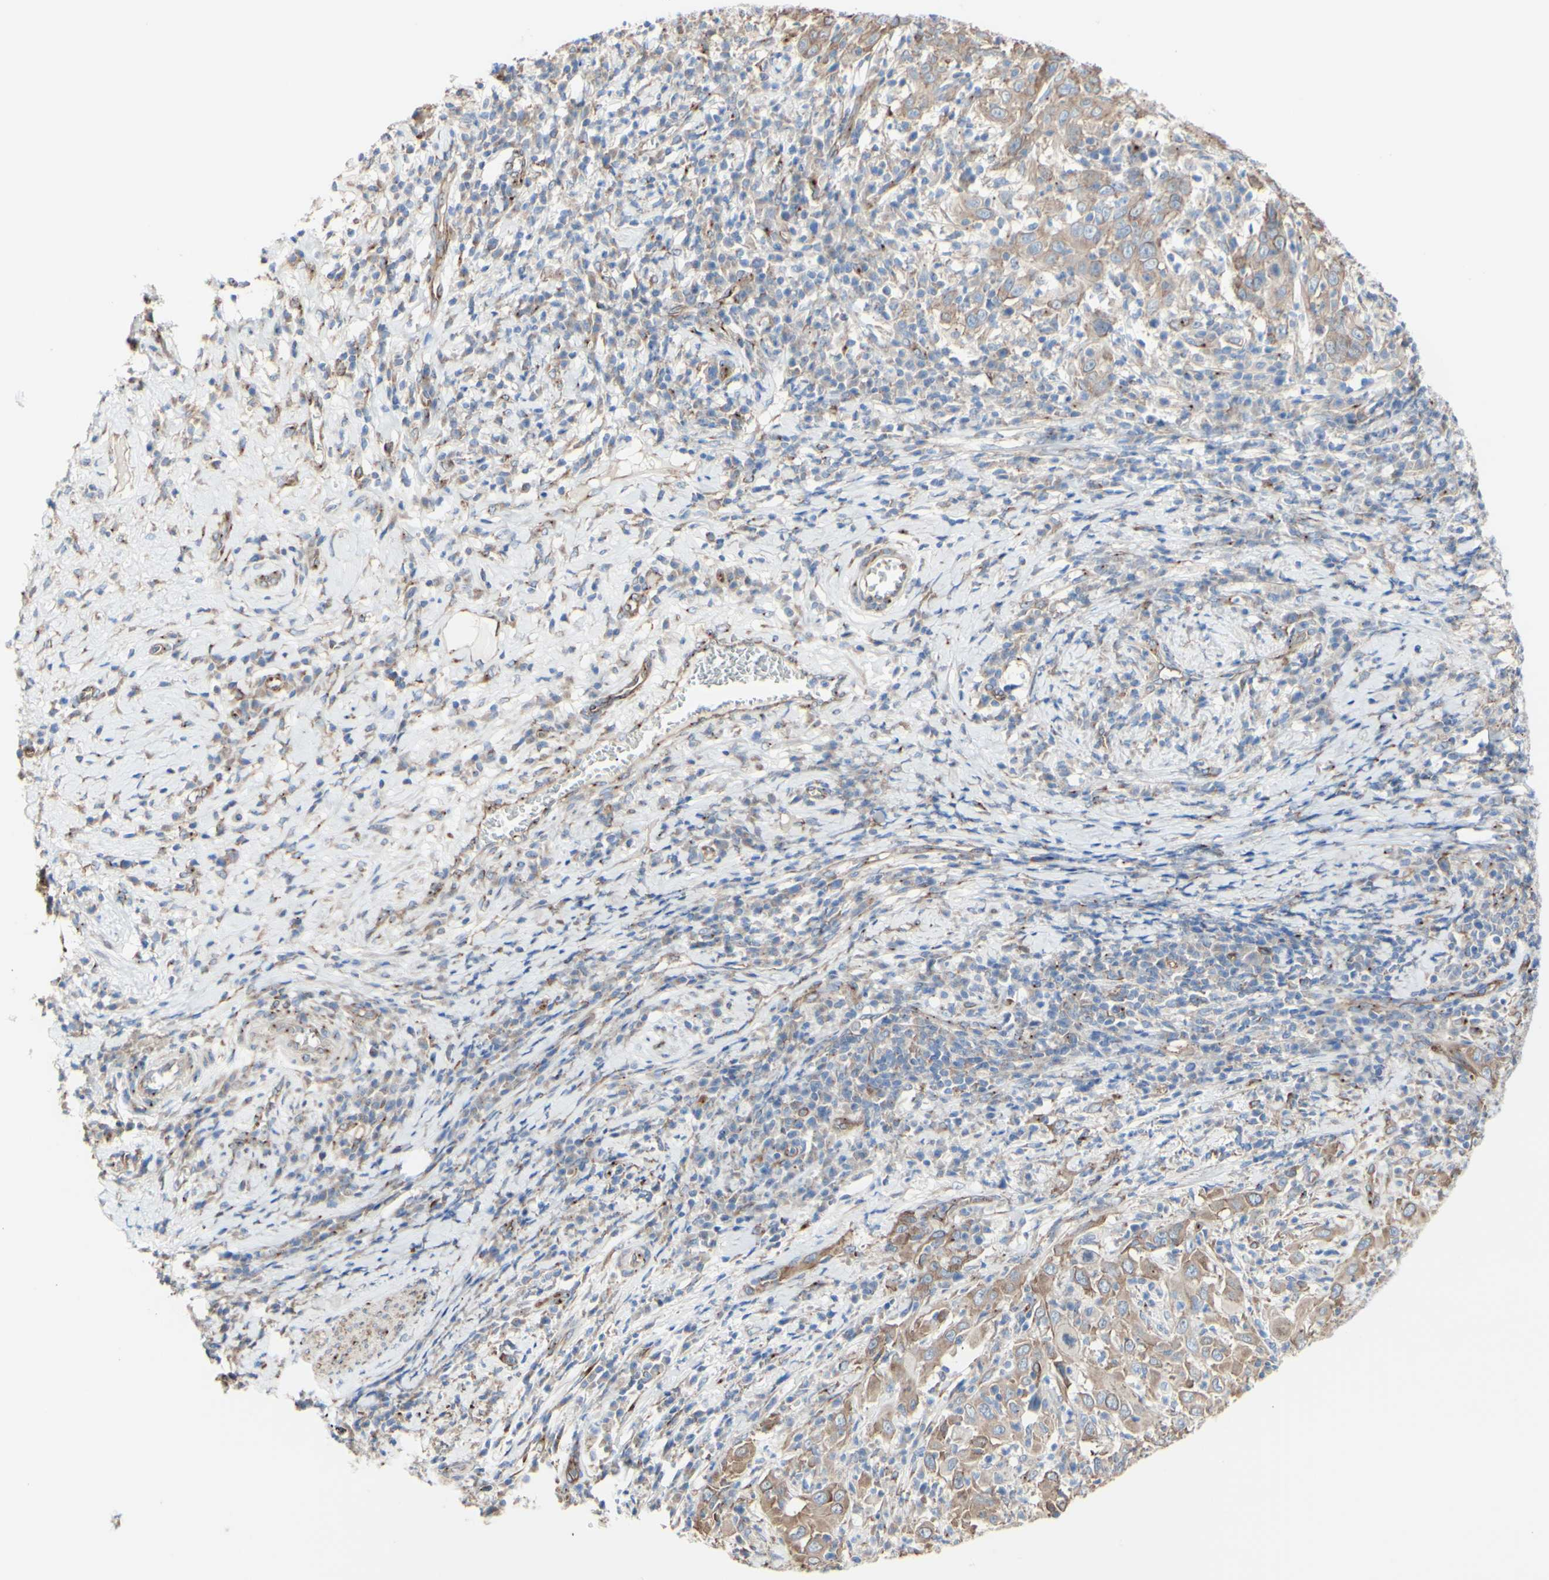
{"staining": {"intensity": "moderate", "quantity": ">75%", "location": "cytoplasmic/membranous"}, "tissue": "cervical cancer", "cell_type": "Tumor cells", "image_type": "cancer", "snomed": [{"axis": "morphology", "description": "Squamous cell carcinoma, NOS"}, {"axis": "topography", "description": "Cervix"}], "caption": "A micrograph of human squamous cell carcinoma (cervical) stained for a protein exhibits moderate cytoplasmic/membranous brown staining in tumor cells.", "gene": "LRIG3", "patient": {"sex": "female", "age": 46}}